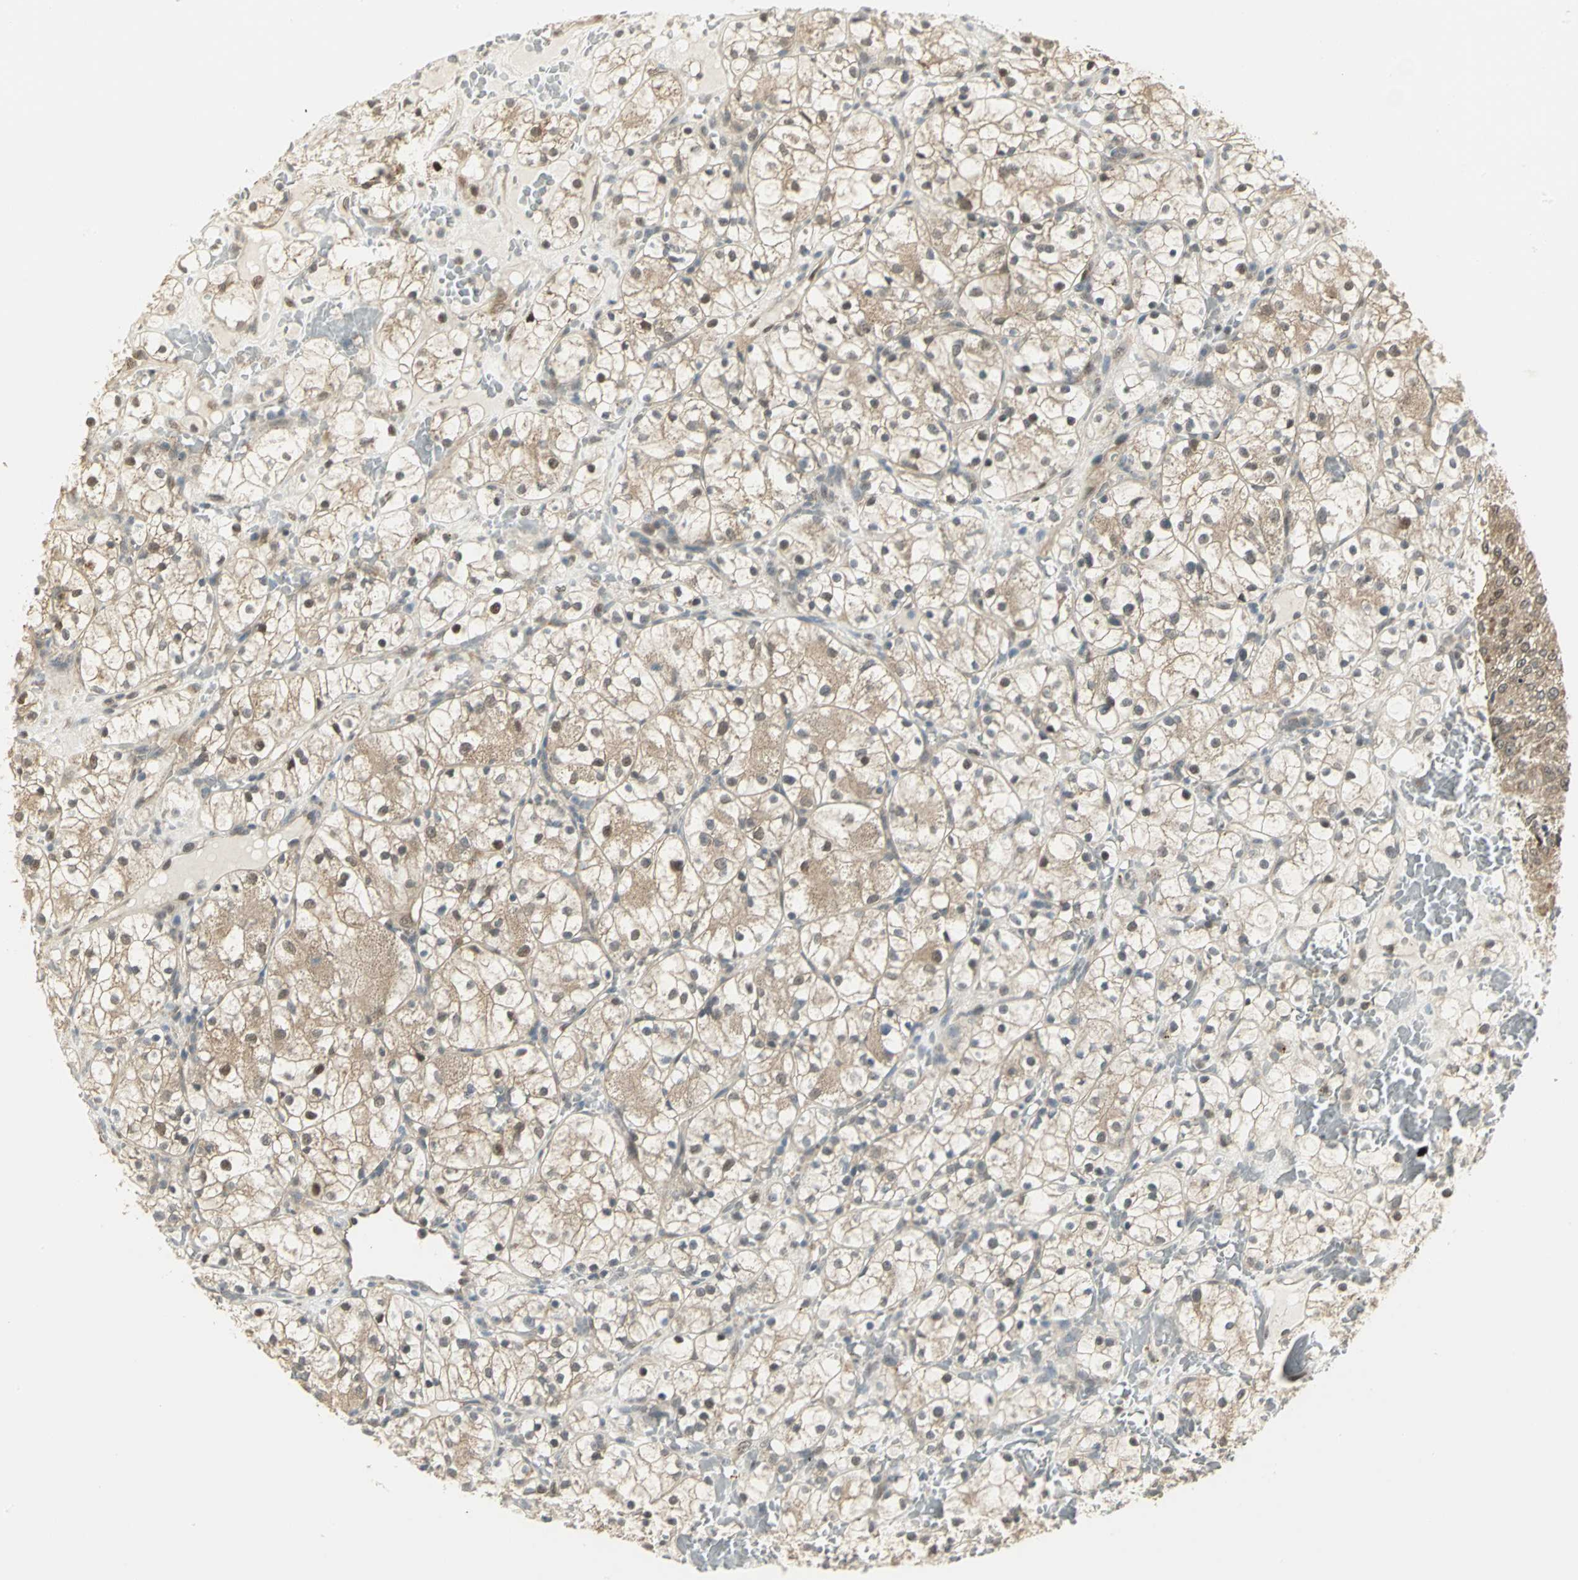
{"staining": {"intensity": "moderate", "quantity": ">75%", "location": "cytoplasmic/membranous,nuclear"}, "tissue": "renal cancer", "cell_type": "Tumor cells", "image_type": "cancer", "snomed": [{"axis": "morphology", "description": "Adenocarcinoma, NOS"}, {"axis": "topography", "description": "Kidney"}], "caption": "This photomicrograph reveals immunohistochemistry (IHC) staining of human adenocarcinoma (renal), with medium moderate cytoplasmic/membranous and nuclear staining in about >75% of tumor cells.", "gene": "PSMC4", "patient": {"sex": "female", "age": 60}}